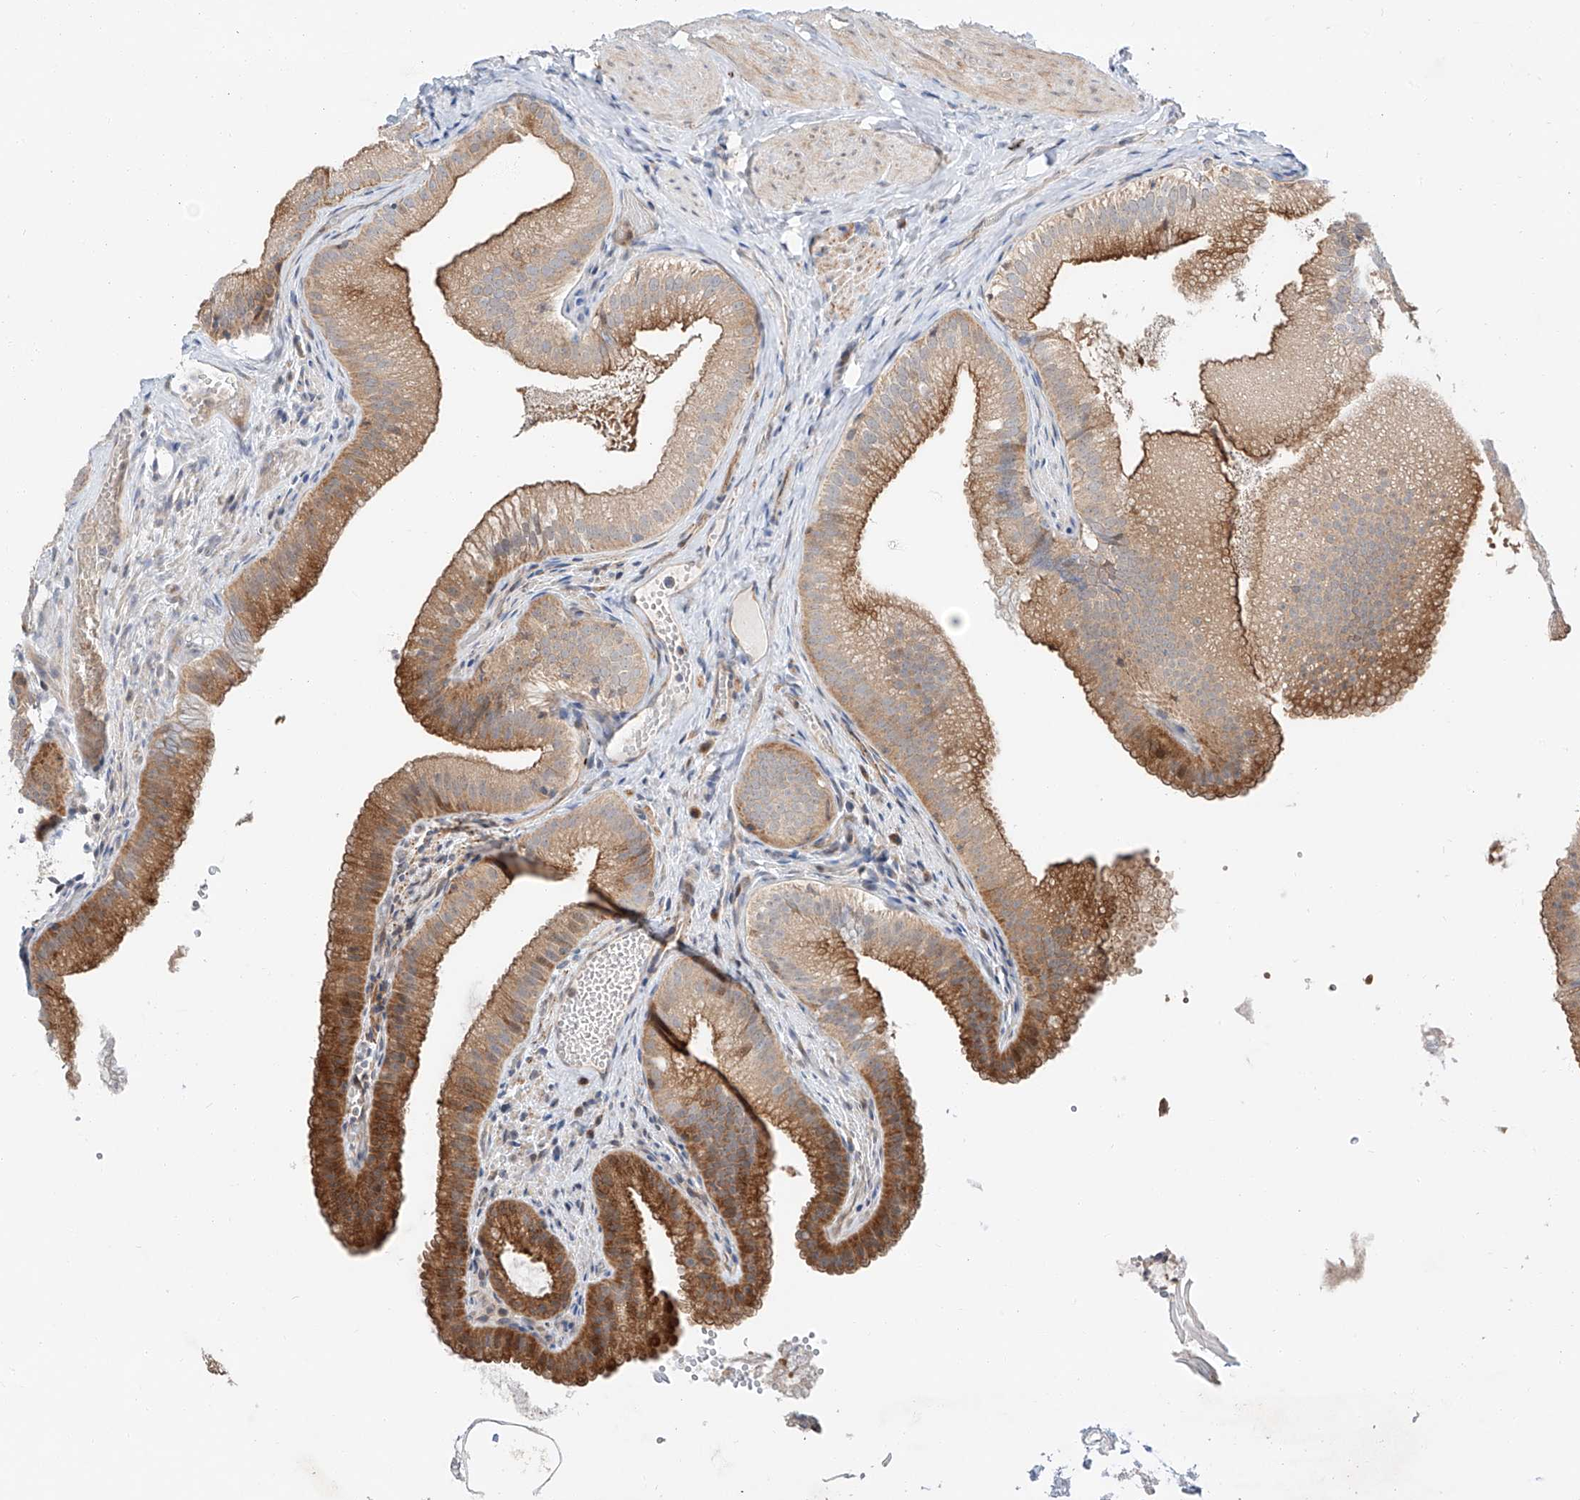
{"staining": {"intensity": "strong", "quantity": "25%-75%", "location": "cytoplasmic/membranous"}, "tissue": "gallbladder", "cell_type": "Glandular cells", "image_type": "normal", "snomed": [{"axis": "morphology", "description": "Normal tissue, NOS"}, {"axis": "topography", "description": "Gallbladder"}], "caption": "Unremarkable gallbladder reveals strong cytoplasmic/membranous expression in about 25%-75% of glandular cells, visualized by immunohistochemistry.", "gene": "CLDND1", "patient": {"sex": "female", "age": 30}}